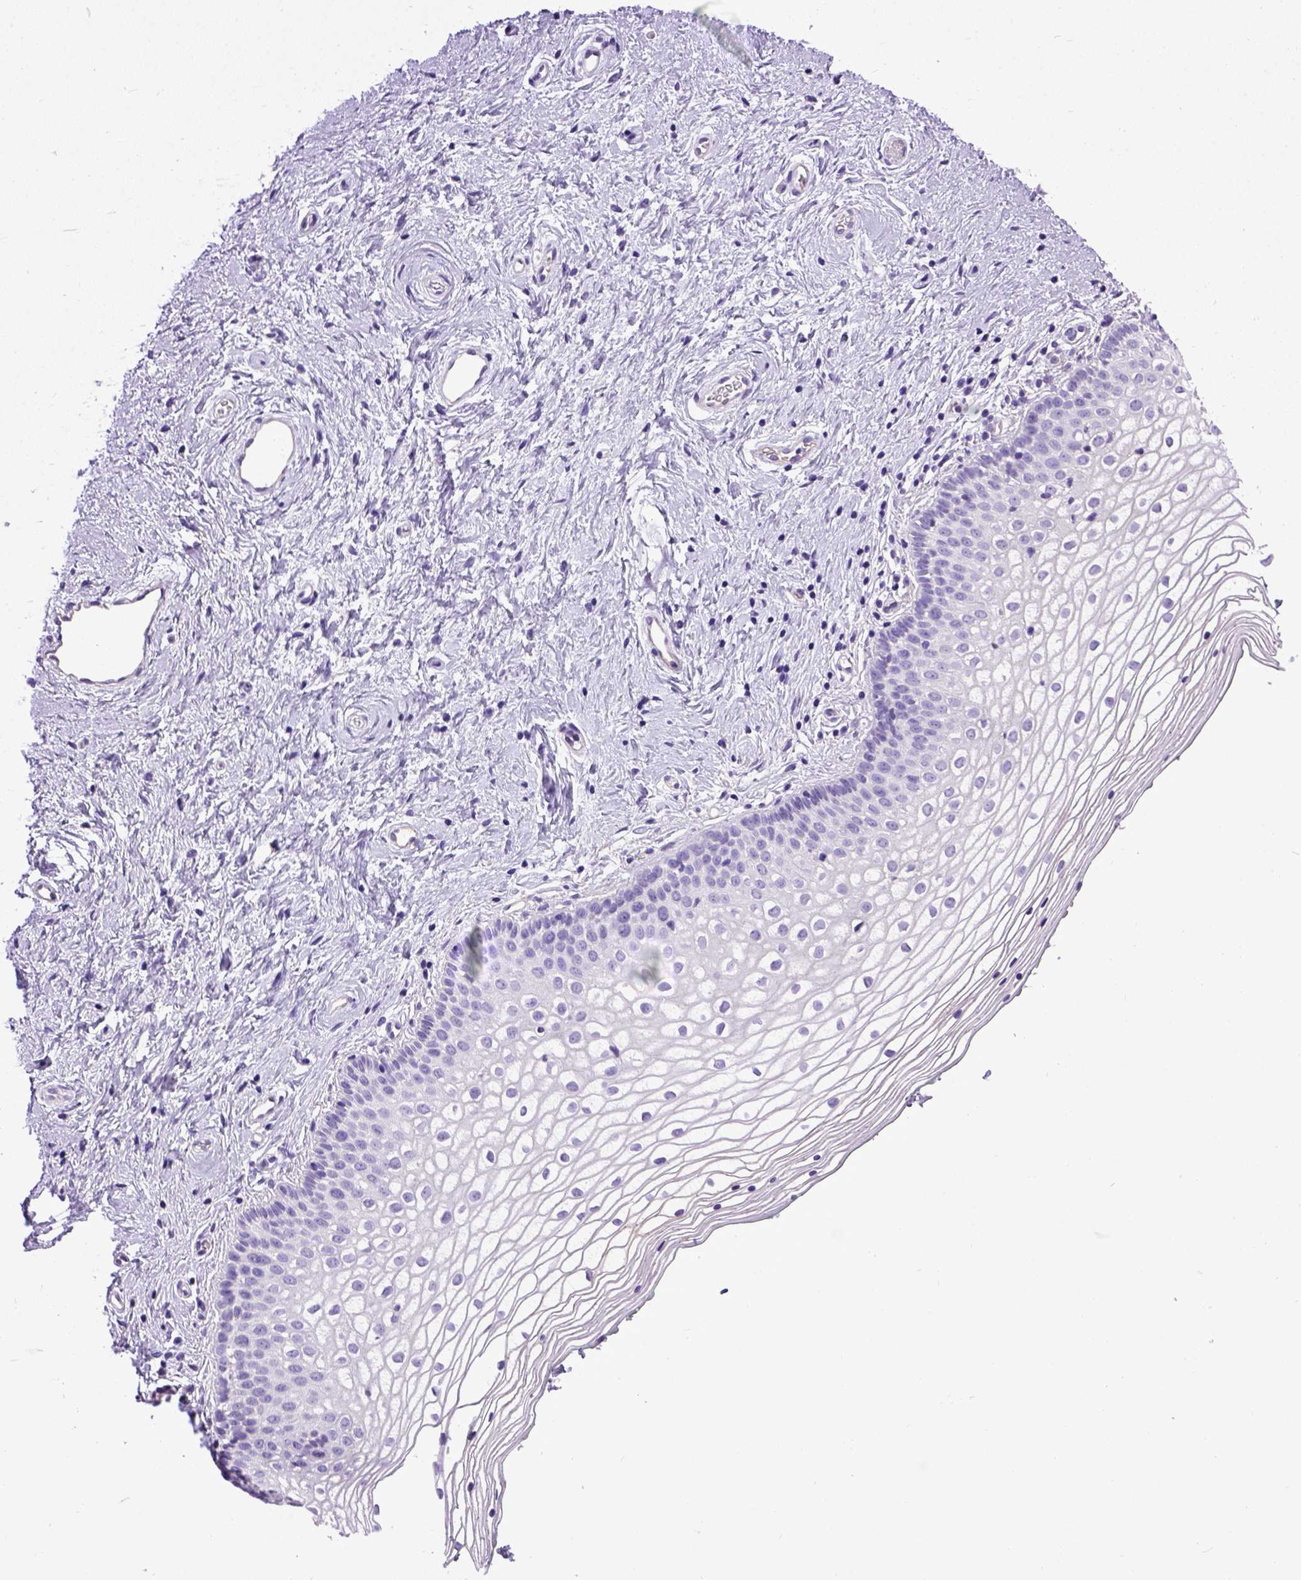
{"staining": {"intensity": "negative", "quantity": "none", "location": "none"}, "tissue": "vagina", "cell_type": "Squamous epithelial cells", "image_type": "normal", "snomed": [{"axis": "morphology", "description": "Normal tissue, NOS"}, {"axis": "topography", "description": "Vagina"}], "caption": "The micrograph demonstrates no staining of squamous epithelial cells in benign vagina. Brightfield microscopy of immunohistochemistry stained with DAB (brown) and hematoxylin (blue), captured at high magnification.", "gene": "ENG", "patient": {"sex": "female", "age": 36}}